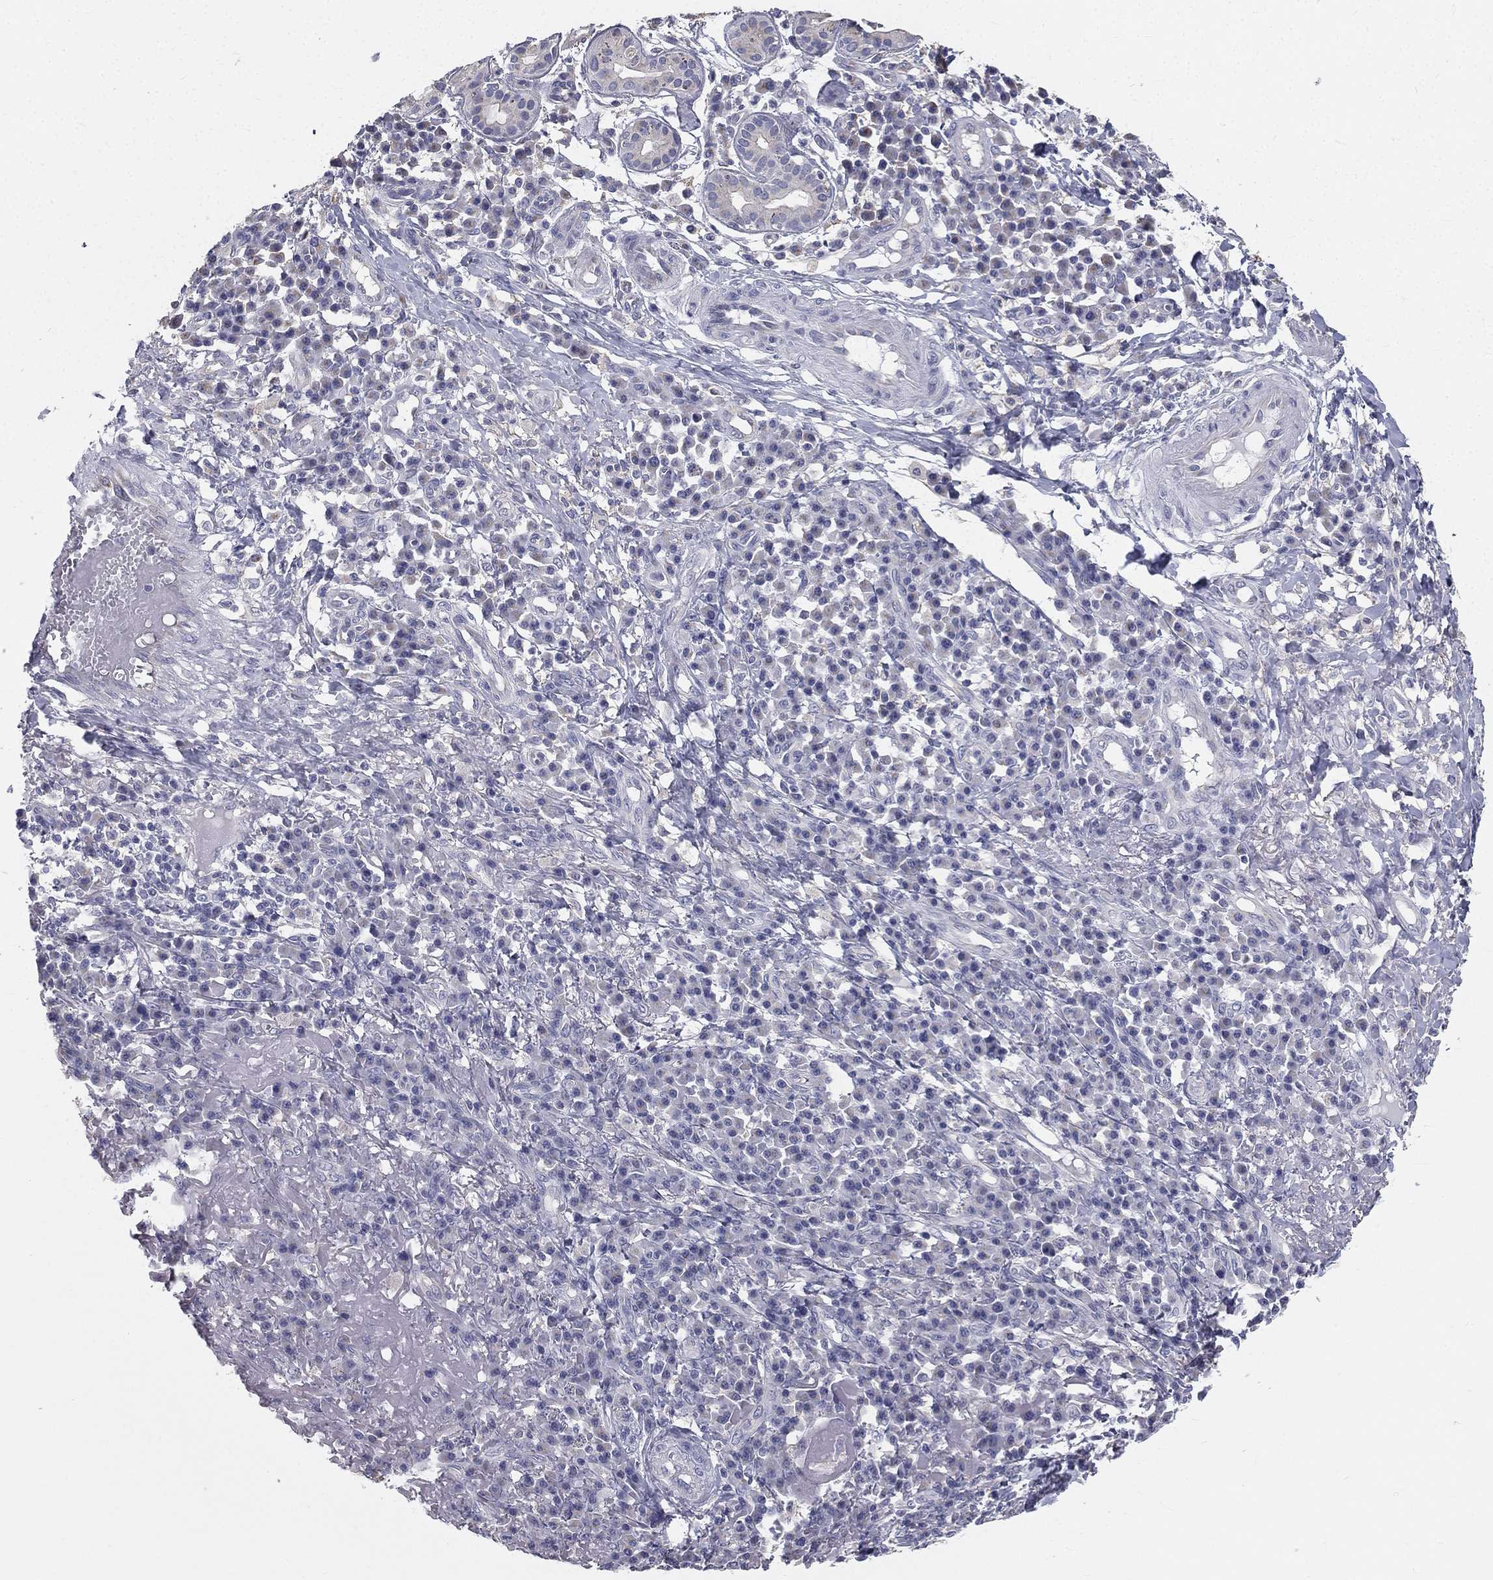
{"staining": {"intensity": "negative", "quantity": "none", "location": "none"}, "tissue": "skin cancer", "cell_type": "Tumor cells", "image_type": "cancer", "snomed": [{"axis": "morphology", "description": "Squamous cell carcinoma, NOS"}, {"axis": "topography", "description": "Skin"}], "caption": "High magnification brightfield microscopy of skin cancer (squamous cell carcinoma) stained with DAB (3,3'-diaminobenzidine) (brown) and counterstained with hematoxylin (blue): tumor cells show no significant positivity.", "gene": "MUC13", "patient": {"sex": "male", "age": 92}}